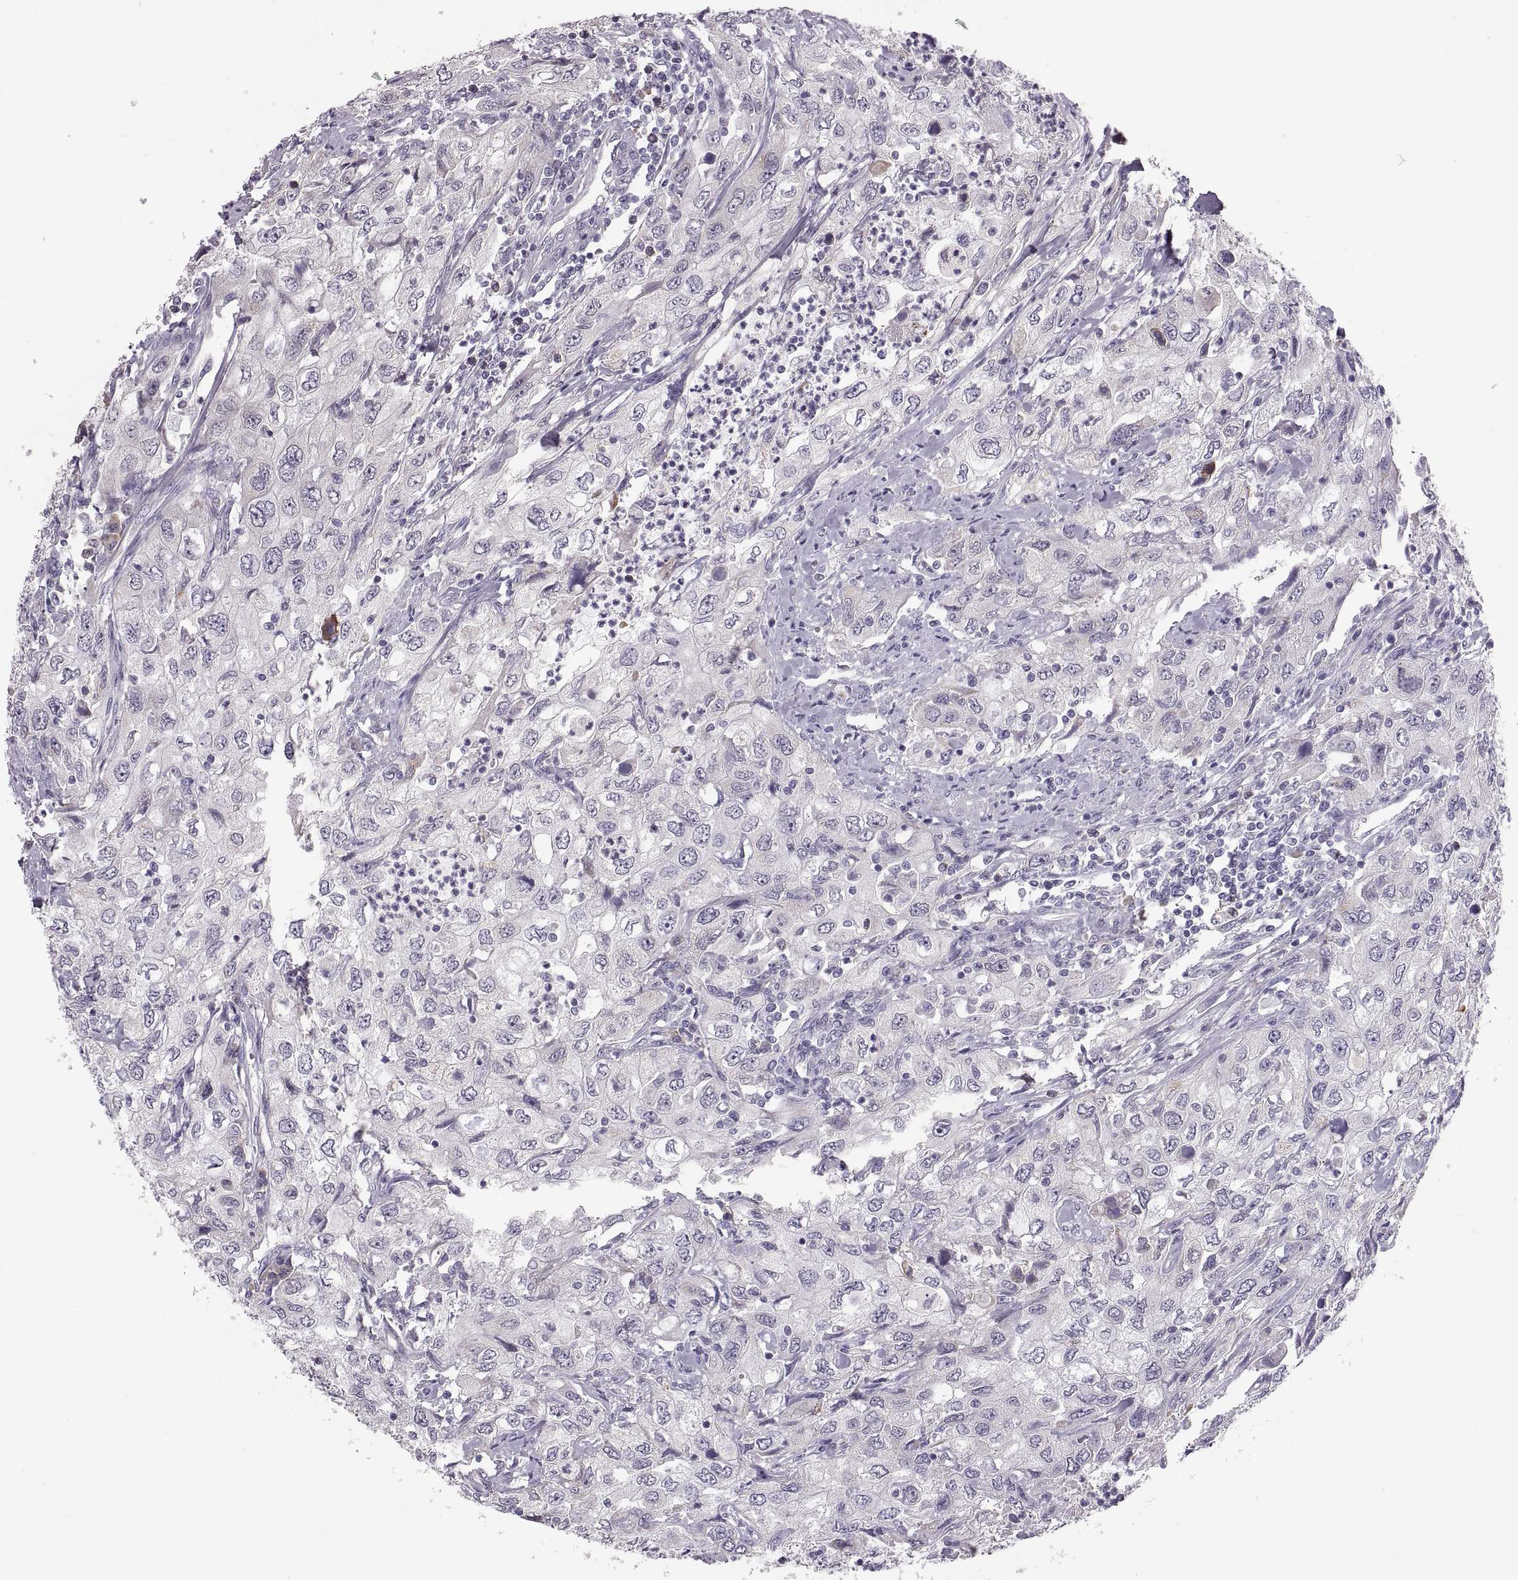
{"staining": {"intensity": "negative", "quantity": "none", "location": "none"}, "tissue": "urothelial cancer", "cell_type": "Tumor cells", "image_type": "cancer", "snomed": [{"axis": "morphology", "description": "Urothelial carcinoma, High grade"}, {"axis": "topography", "description": "Urinary bladder"}], "caption": "An image of urothelial cancer stained for a protein exhibits no brown staining in tumor cells.", "gene": "MAGEB18", "patient": {"sex": "male", "age": 76}}